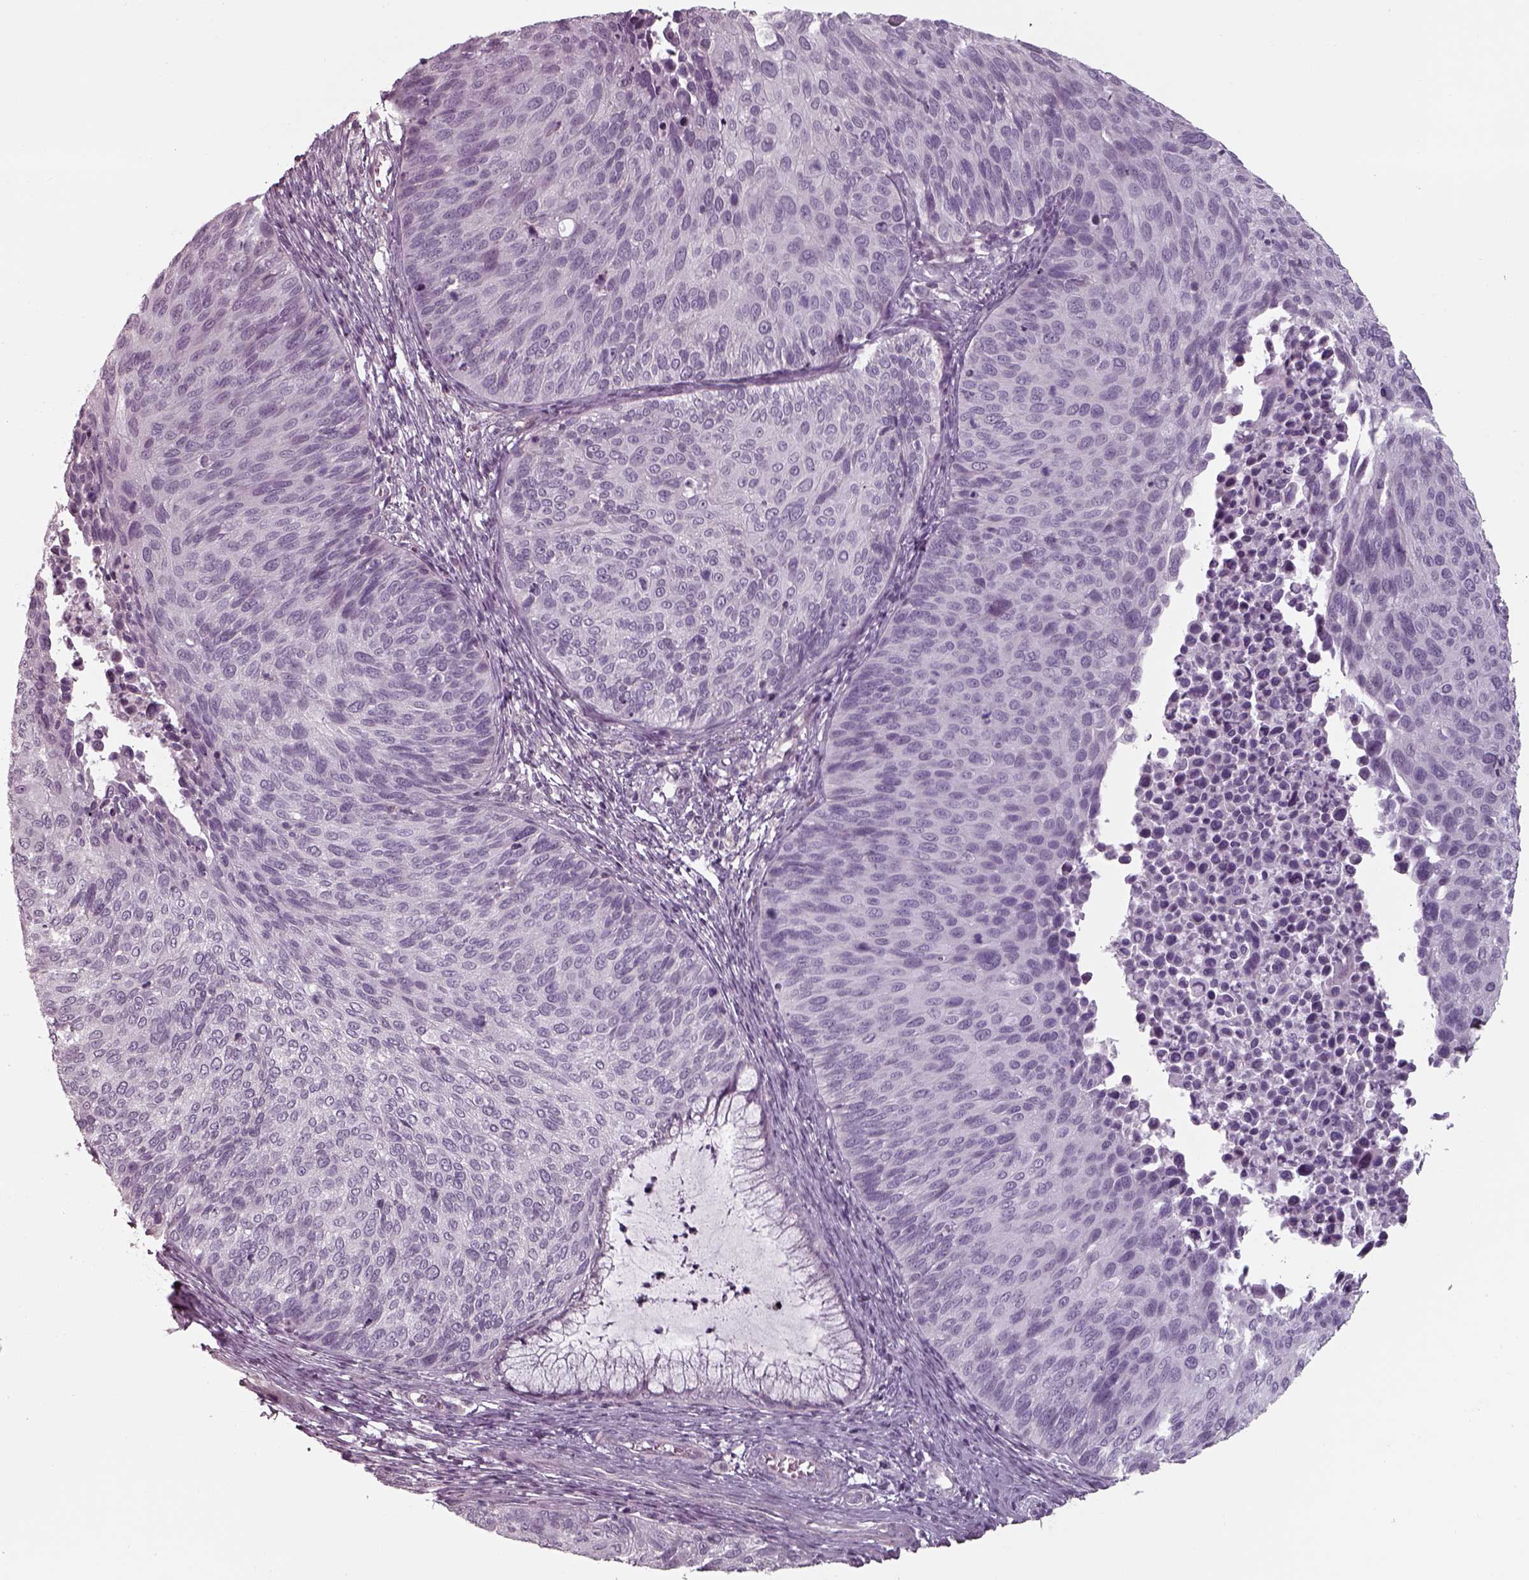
{"staining": {"intensity": "negative", "quantity": "none", "location": "none"}, "tissue": "cervical cancer", "cell_type": "Tumor cells", "image_type": "cancer", "snomed": [{"axis": "morphology", "description": "Squamous cell carcinoma, NOS"}, {"axis": "topography", "description": "Cervix"}], "caption": "Protein analysis of cervical cancer shows no significant expression in tumor cells.", "gene": "SEPTIN14", "patient": {"sex": "female", "age": 36}}